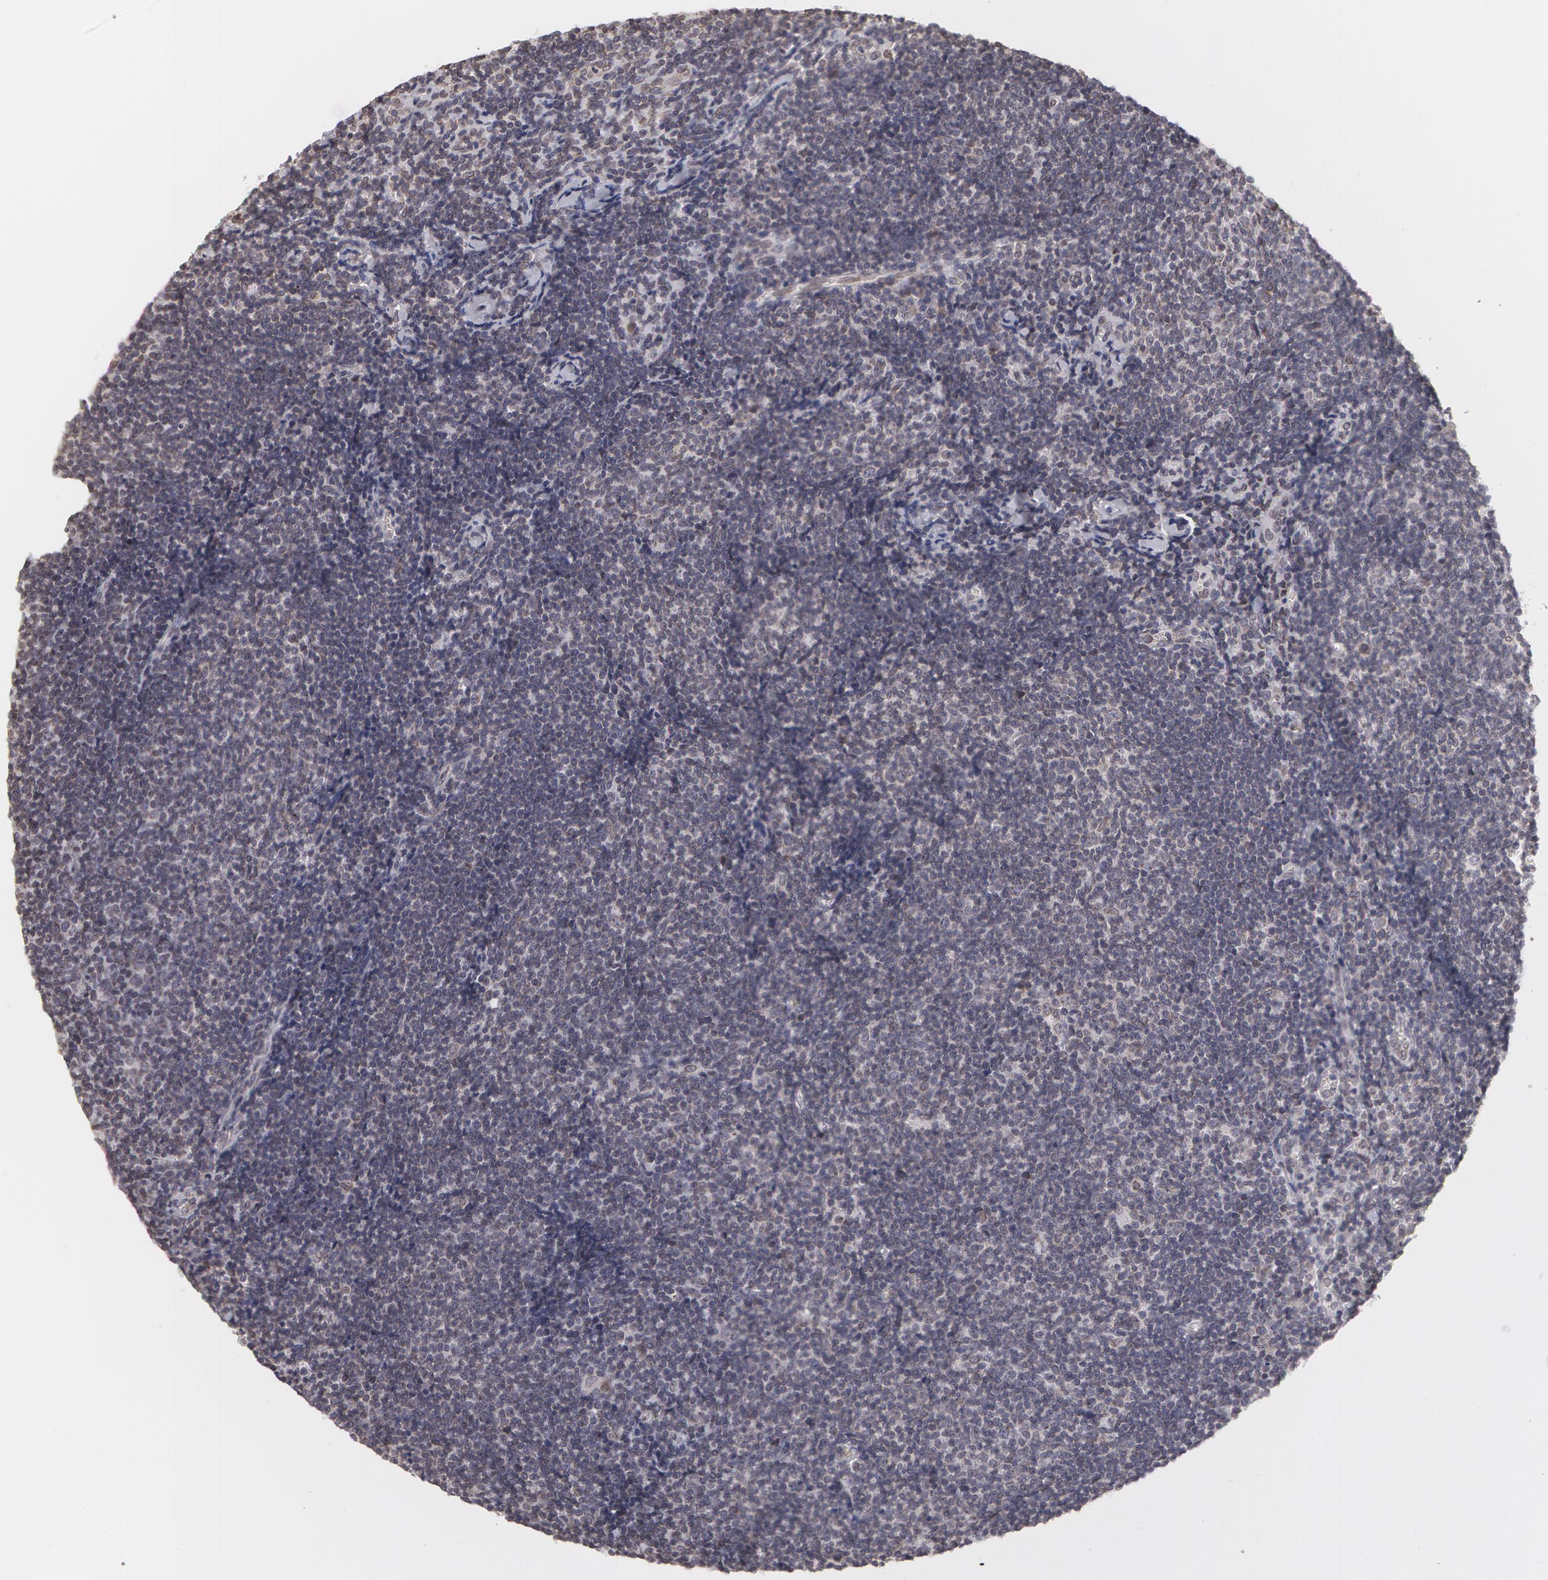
{"staining": {"intensity": "negative", "quantity": "none", "location": "none"}, "tissue": "lymphoma", "cell_type": "Tumor cells", "image_type": "cancer", "snomed": [{"axis": "morphology", "description": "Malignant lymphoma, non-Hodgkin's type, Low grade"}, {"axis": "topography", "description": "Lymph node"}], "caption": "Tumor cells are negative for brown protein staining in low-grade malignant lymphoma, non-Hodgkin's type. (Brightfield microscopy of DAB immunohistochemistry at high magnification).", "gene": "EMD", "patient": {"sex": "male", "age": 49}}